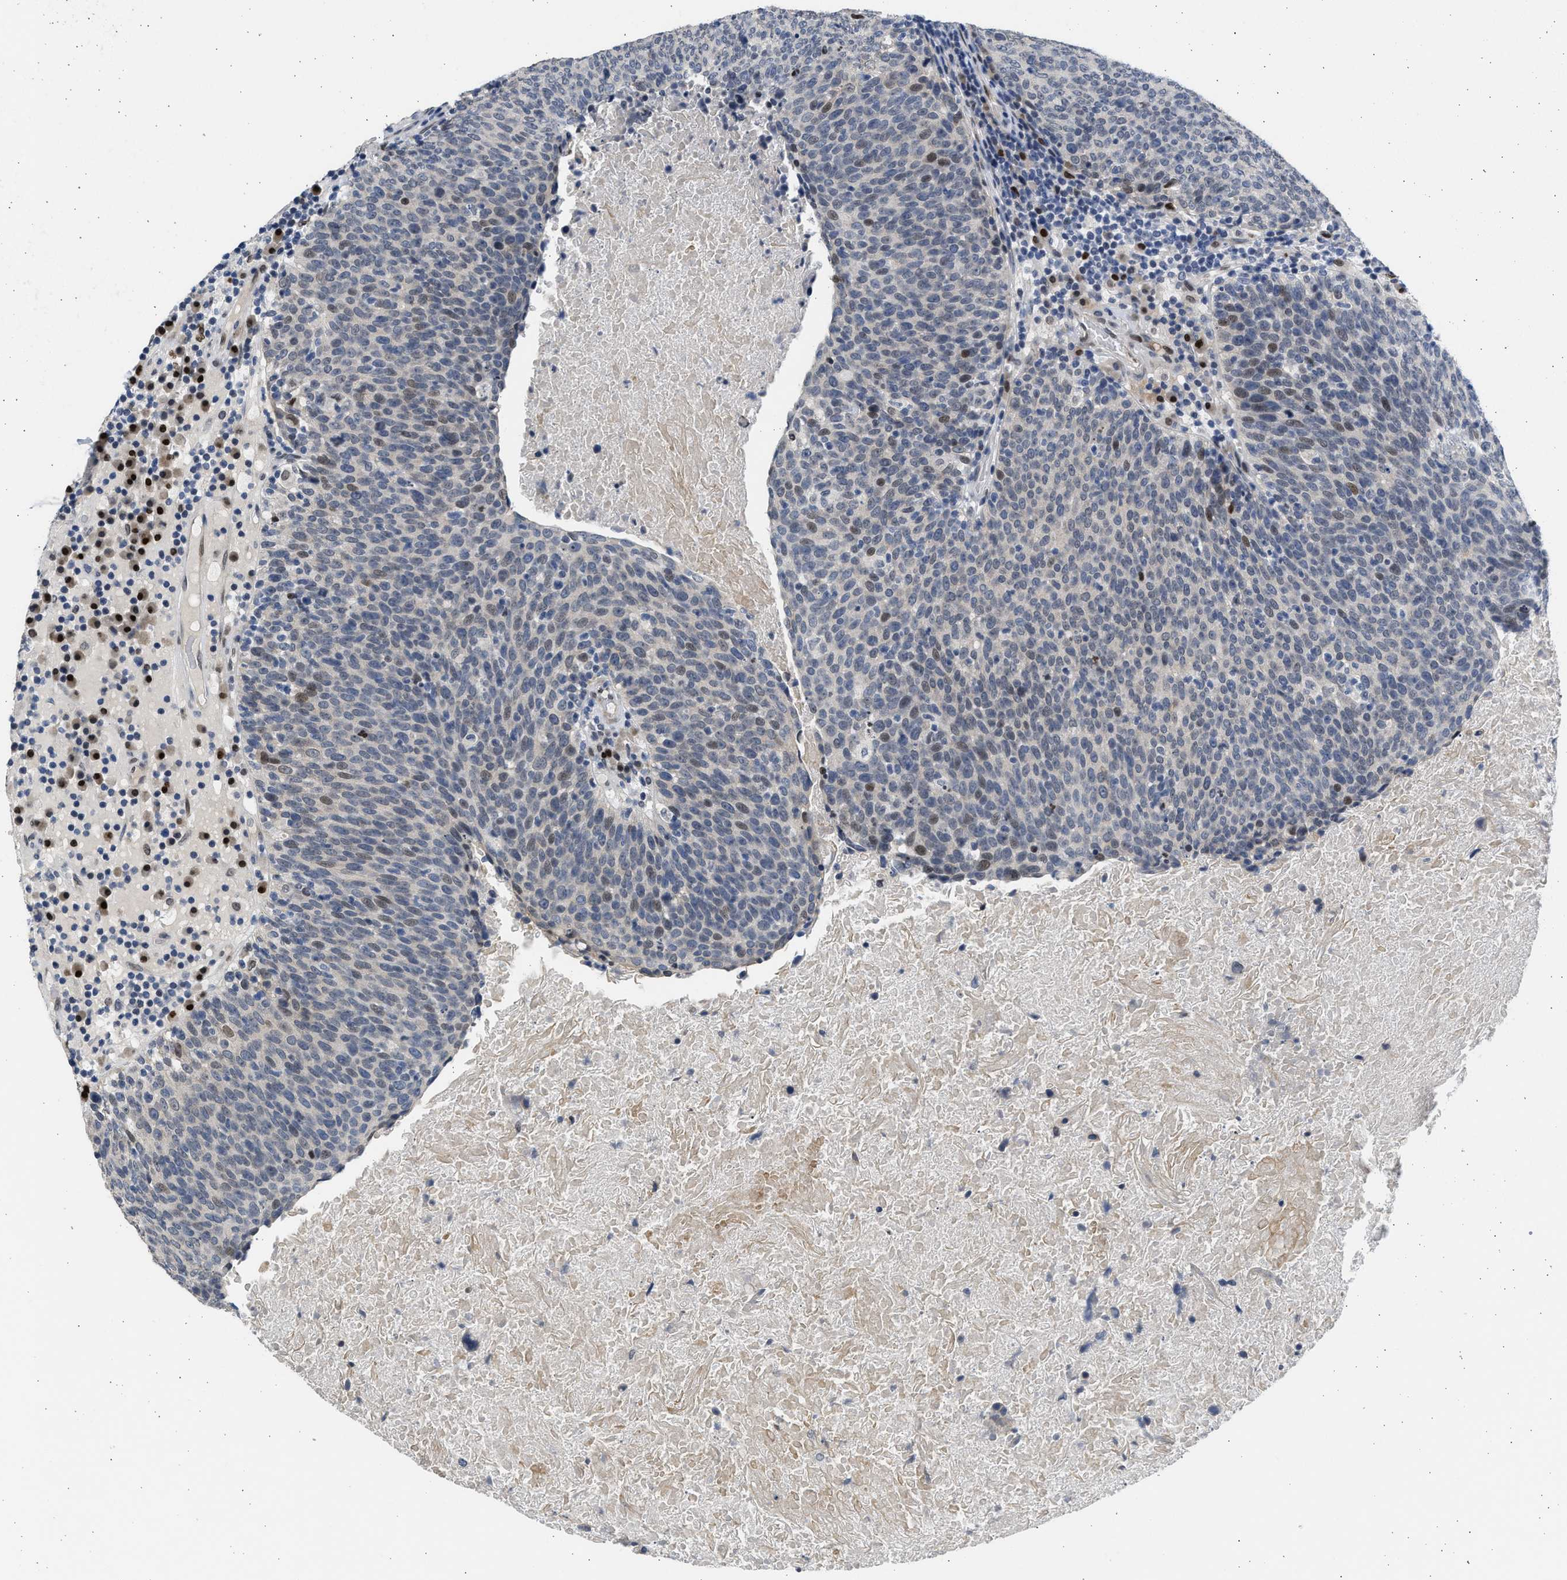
{"staining": {"intensity": "moderate", "quantity": "<25%", "location": "nuclear"}, "tissue": "head and neck cancer", "cell_type": "Tumor cells", "image_type": "cancer", "snomed": [{"axis": "morphology", "description": "Squamous cell carcinoma, NOS"}, {"axis": "morphology", "description": "Squamous cell carcinoma, metastatic, NOS"}, {"axis": "topography", "description": "Lymph node"}, {"axis": "topography", "description": "Head-Neck"}], "caption": "IHC of head and neck cancer (squamous cell carcinoma) reveals low levels of moderate nuclear expression in about <25% of tumor cells.", "gene": "HMGN3", "patient": {"sex": "male", "age": 62}}